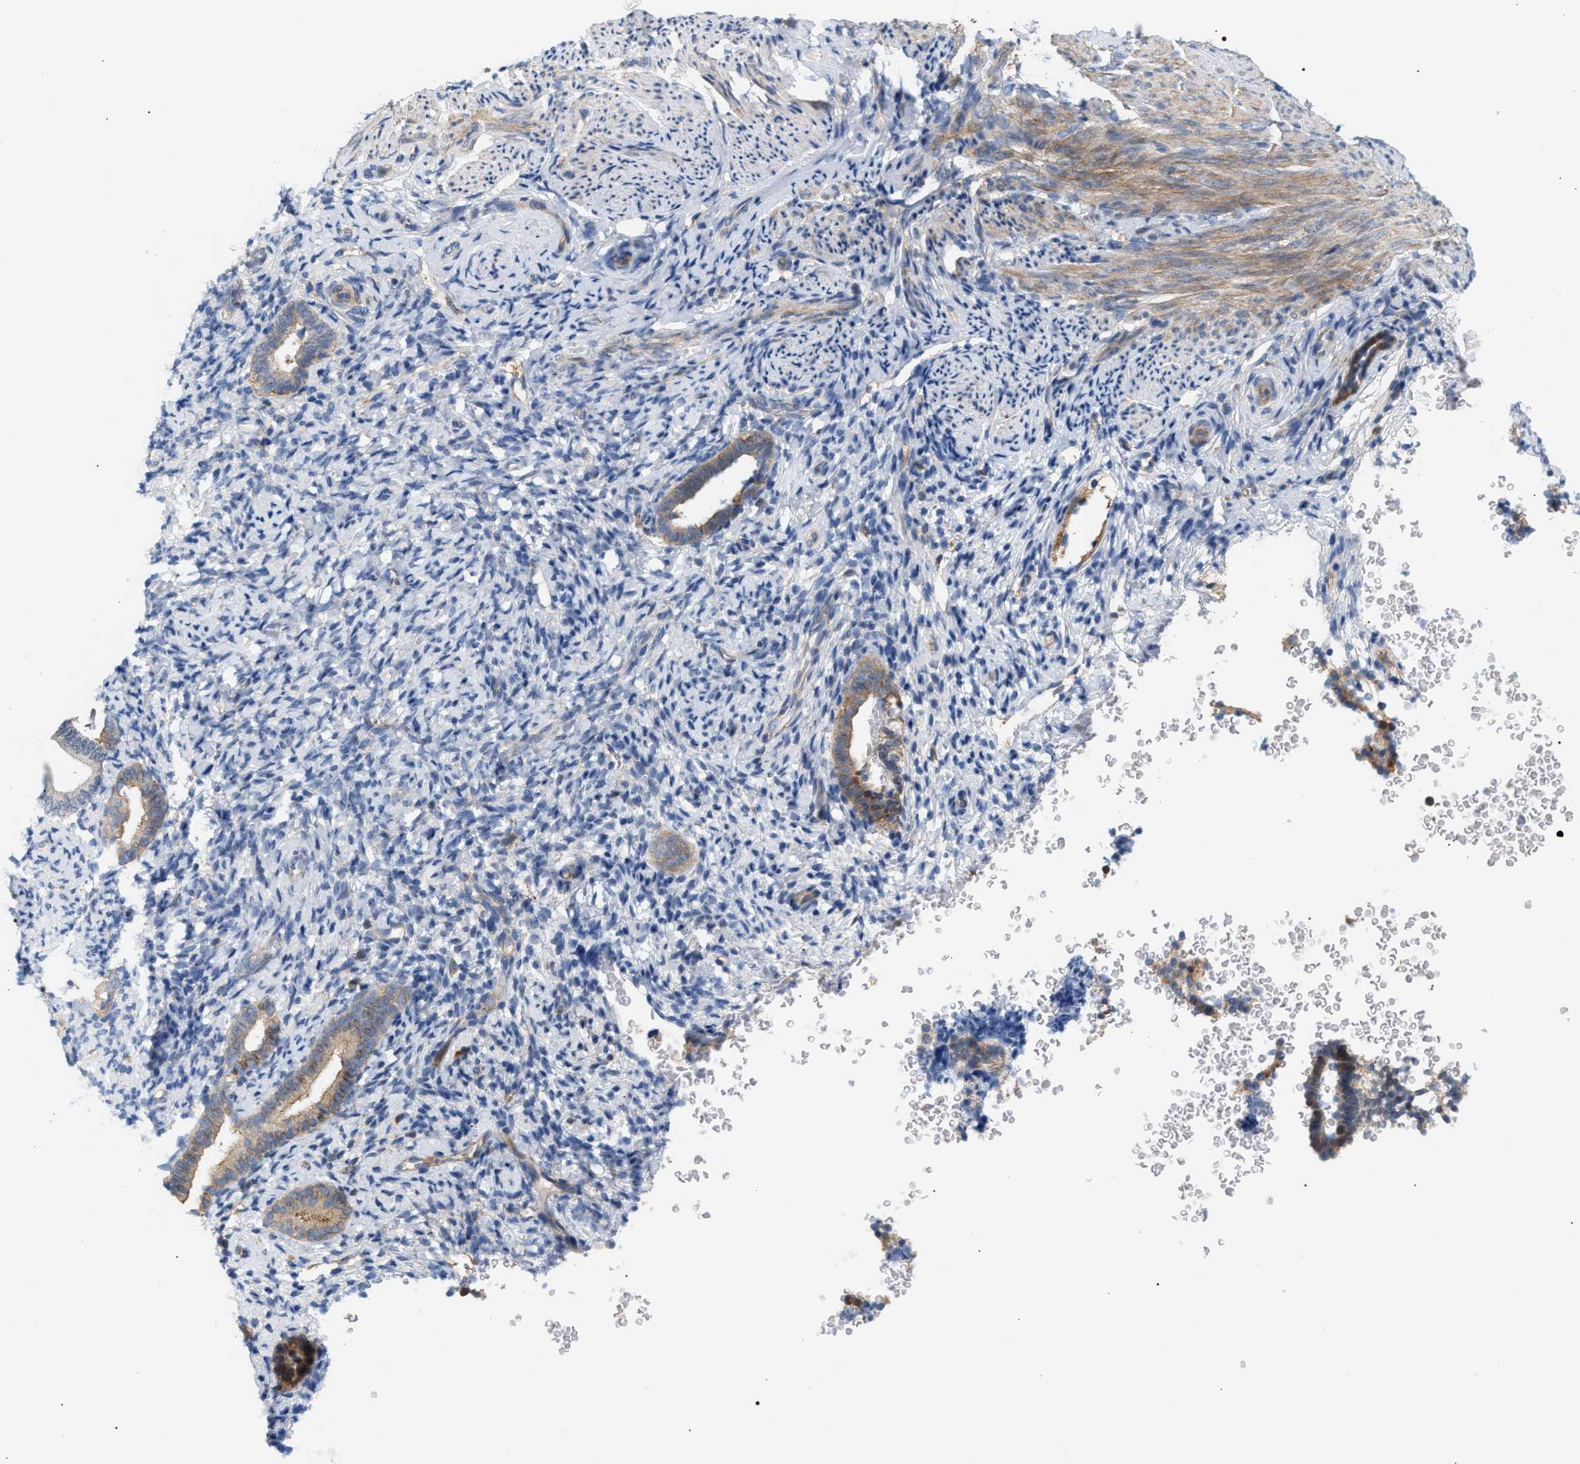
{"staining": {"intensity": "negative", "quantity": "none", "location": "none"}, "tissue": "endometrium", "cell_type": "Cells in endometrial stroma", "image_type": "normal", "snomed": [{"axis": "morphology", "description": "Normal tissue, NOS"}, {"axis": "topography", "description": "Endometrium"}], "caption": "High magnification brightfield microscopy of unremarkable endometrium stained with DAB (3,3'-diaminobenzidine) (brown) and counterstained with hematoxylin (blue): cells in endometrial stroma show no significant positivity.", "gene": "LRCH1", "patient": {"sex": "female", "age": 51}}